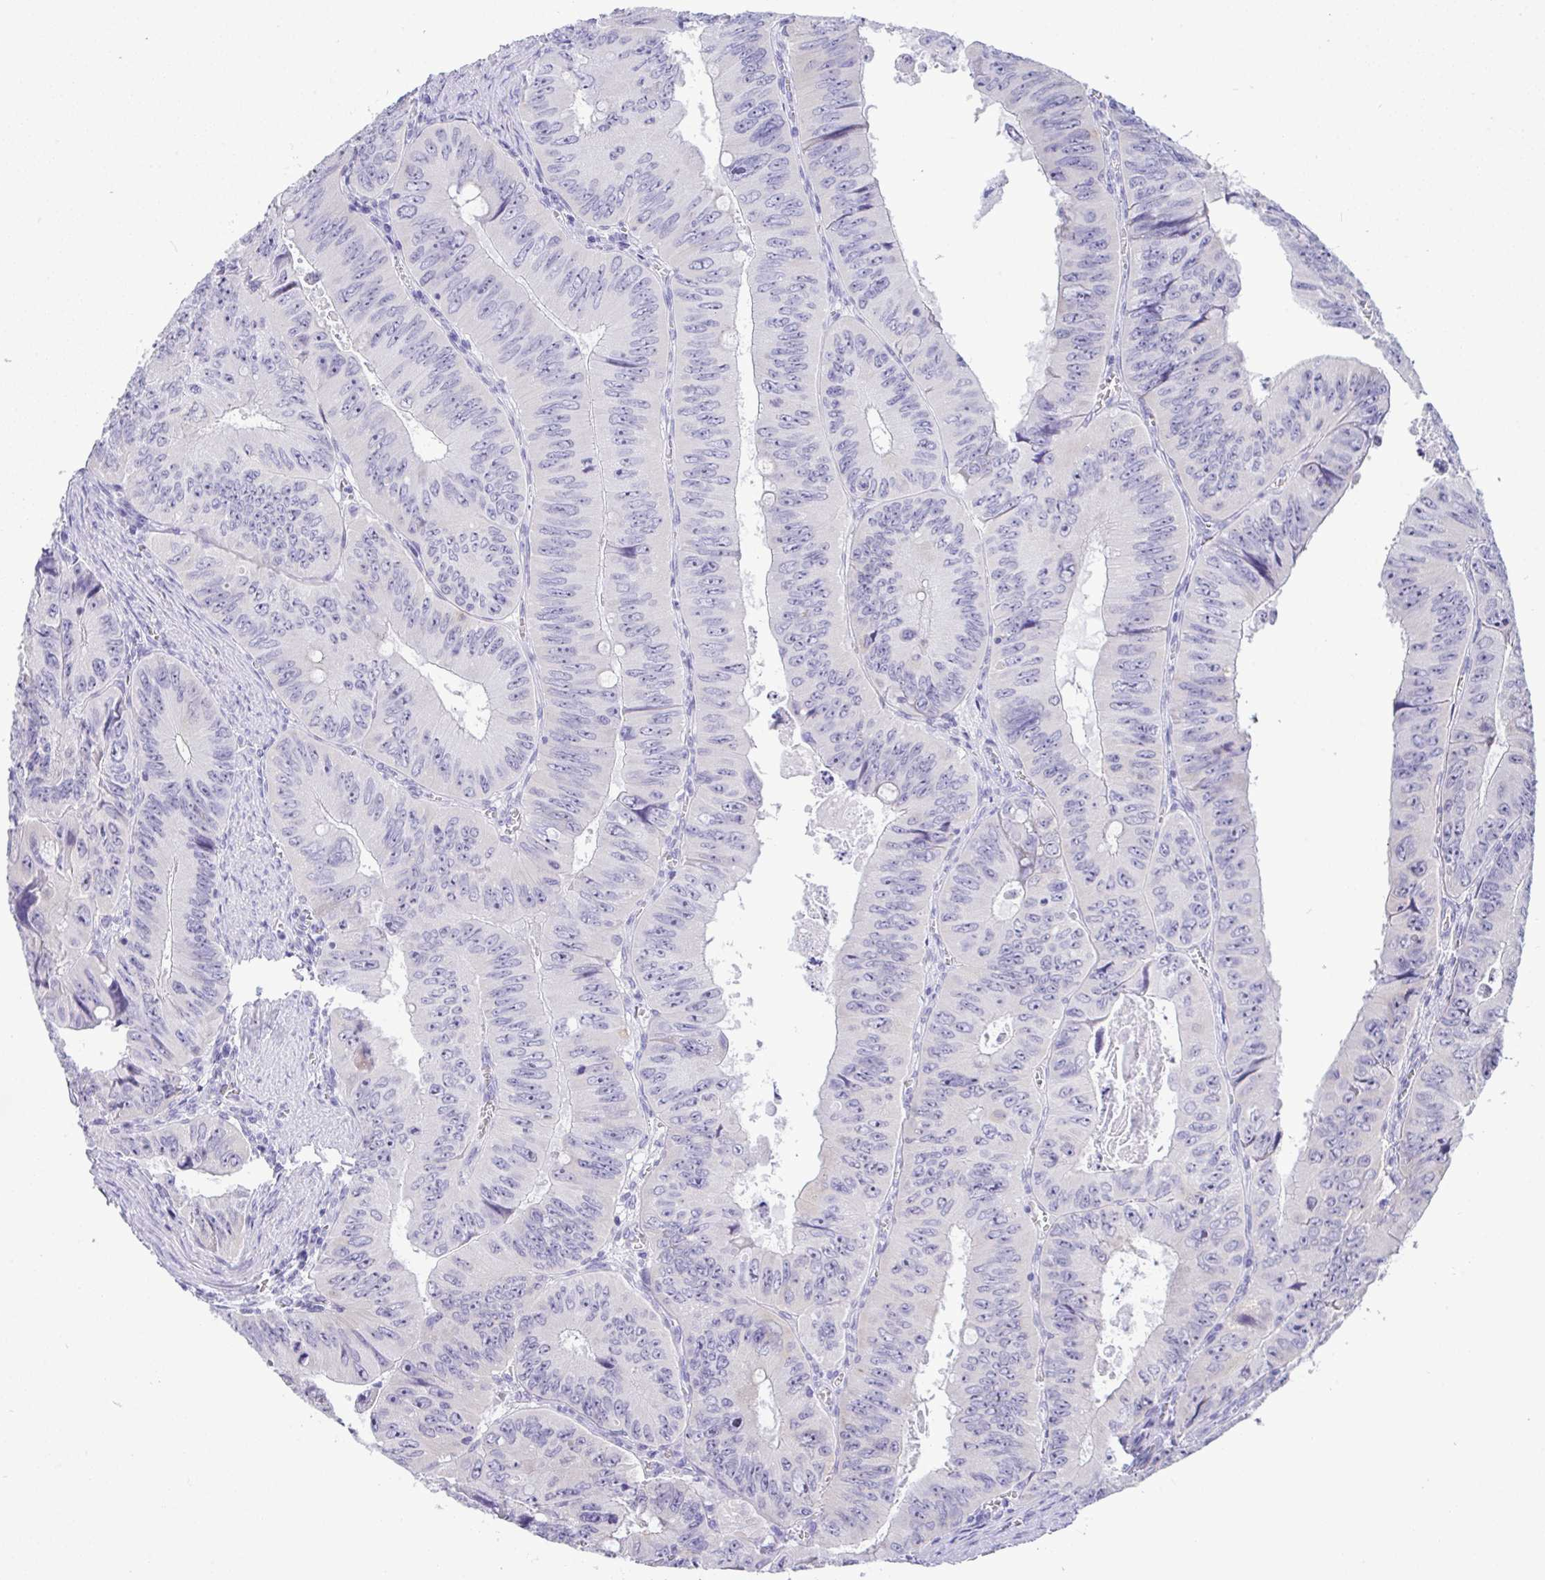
{"staining": {"intensity": "negative", "quantity": "none", "location": "none"}, "tissue": "colorectal cancer", "cell_type": "Tumor cells", "image_type": "cancer", "snomed": [{"axis": "morphology", "description": "Adenocarcinoma, NOS"}, {"axis": "topography", "description": "Colon"}], "caption": "High power microscopy histopathology image of an immunohistochemistry (IHC) image of colorectal cancer, revealing no significant staining in tumor cells.", "gene": "YBX2", "patient": {"sex": "female", "age": 84}}